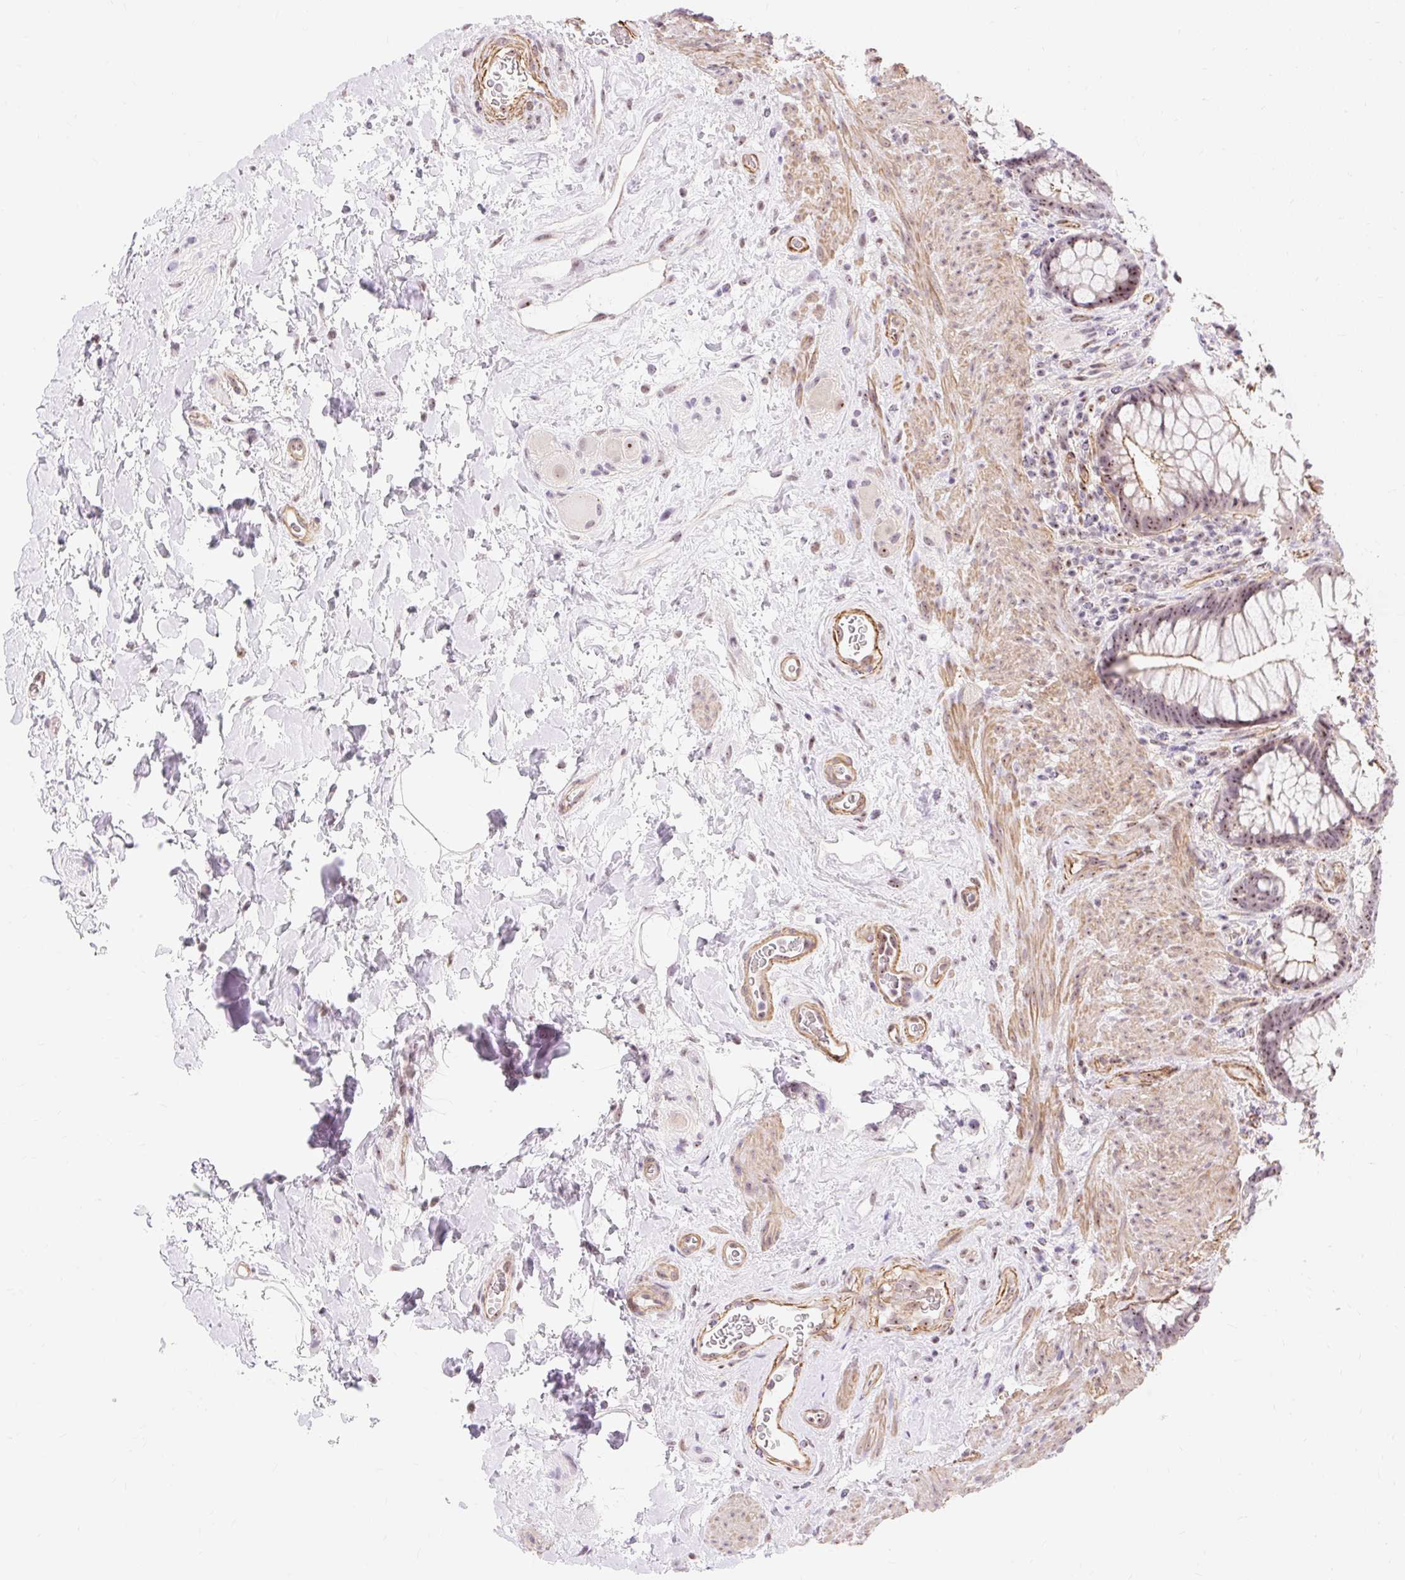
{"staining": {"intensity": "moderate", "quantity": ">75%", "location": "cytoplasmic/membranous,nuclear"}, "tissue": "rectum", "cell_type": "Glandular cells", "image_type": "normal", "snomed": [{"axis": "morphology", "description": "Normal tissue, NOS"}, {"axis": "topography", "description": "Rectum"}], "caption": "Immunohistochemistry of unremarkable rectum shows medium levels of moderate cytoplasmic/membranous,nuclear staining in about >75% of glandular cells. Immunohistochemistry (ihc) stains the protein of interest in brown and the nuclei are stained blue.", "gene": "OBP2A", "patient": {"sex": "male", "age": 53}}